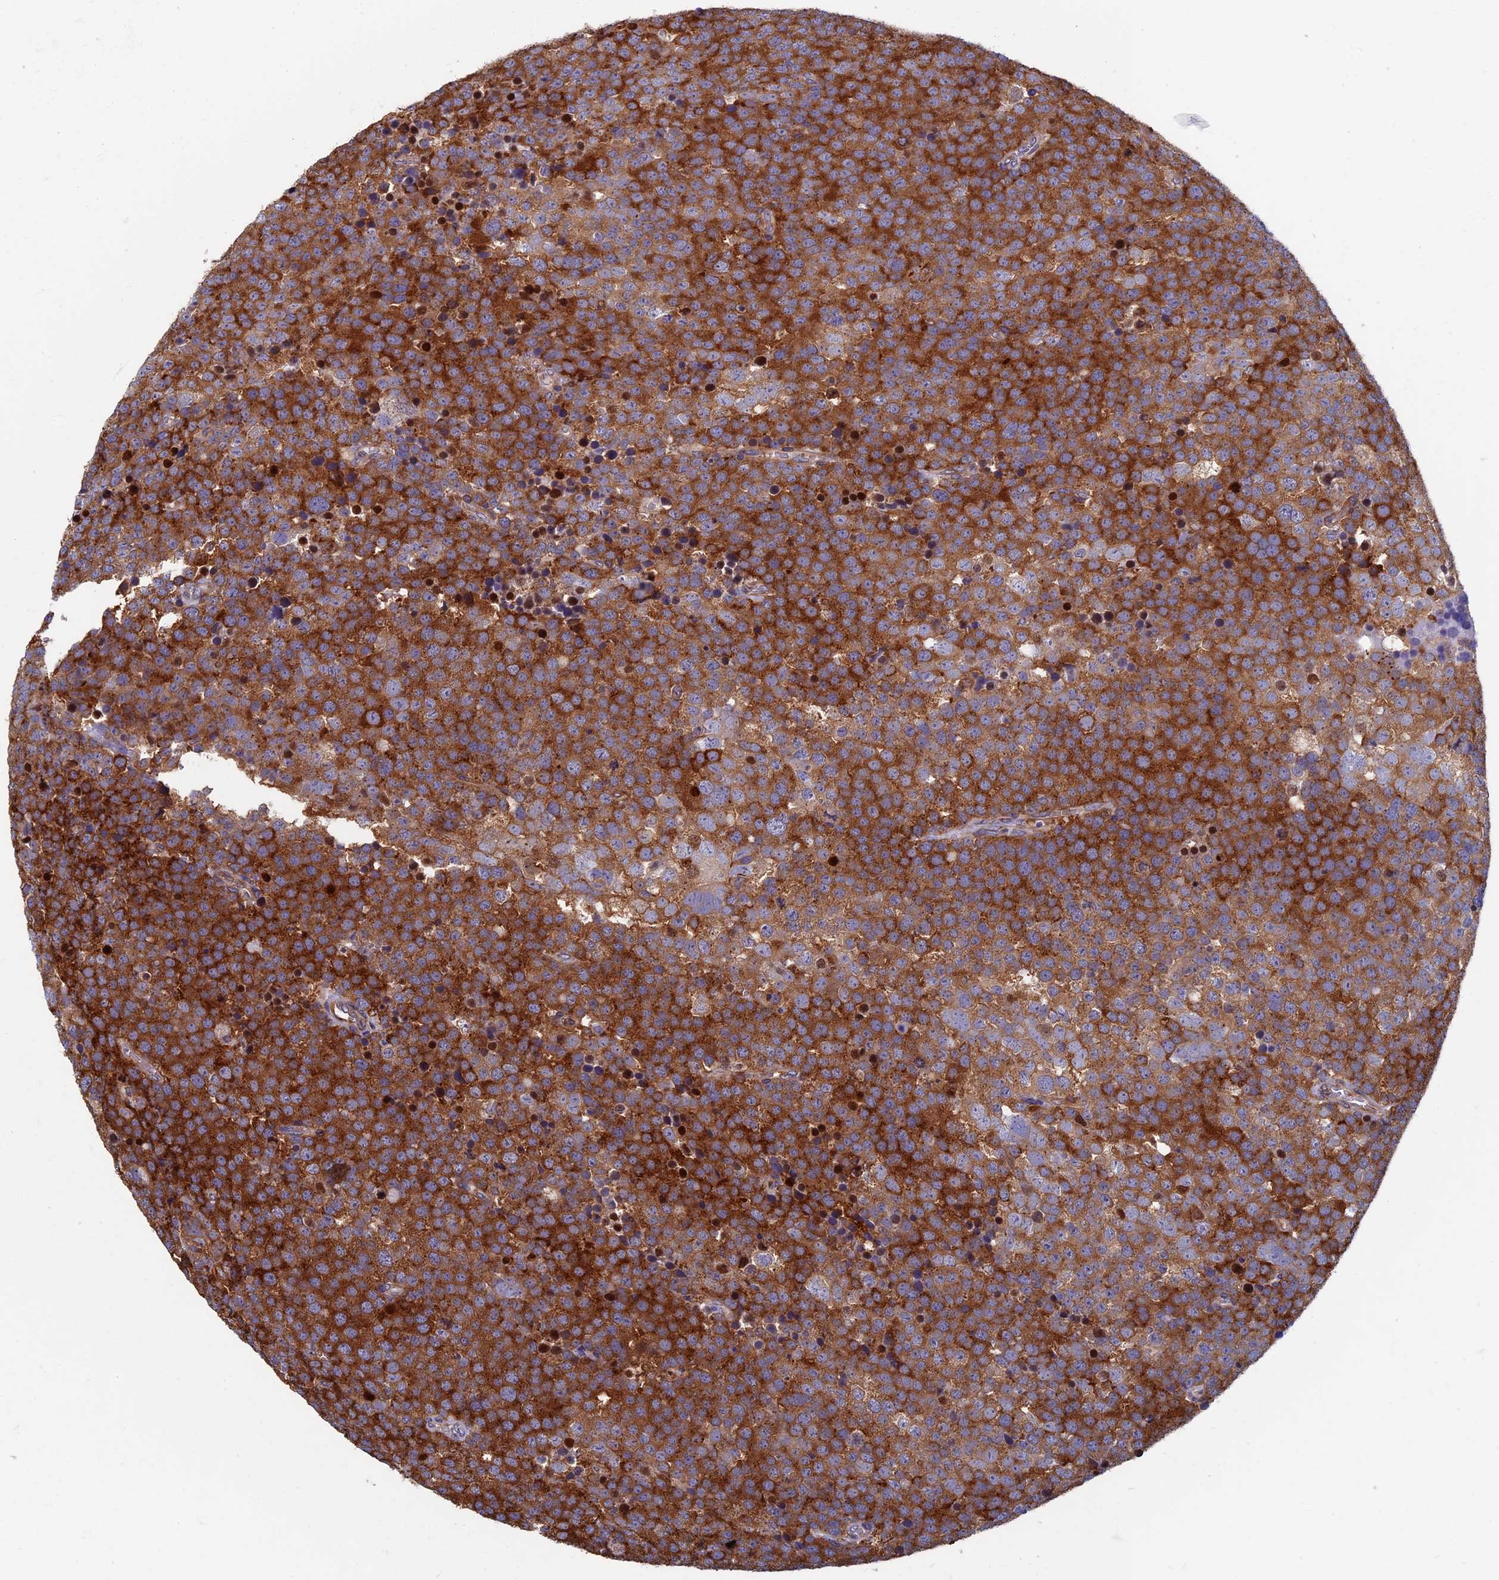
{"staining": {"intensity": "strong", "quantity": ">75%", "location": "cytoplasmic/membranous"}, "tissue": "testis cancer", "cell_type": "Tumor cells", "image_type": "cancer", "snomed": [{"axis": "morphology", "description": "Seminoma, NOS"}, {"axis": "topography", "description": "Testis"}], "caption": "This is a photomicrograph of IHC staining of testis cancer (seminoma), which shows strong staining in the cytoplasmic/membranous of tumor cells.", "gene": "YBX1", "patient": {"sex": "male", "age": 71}}